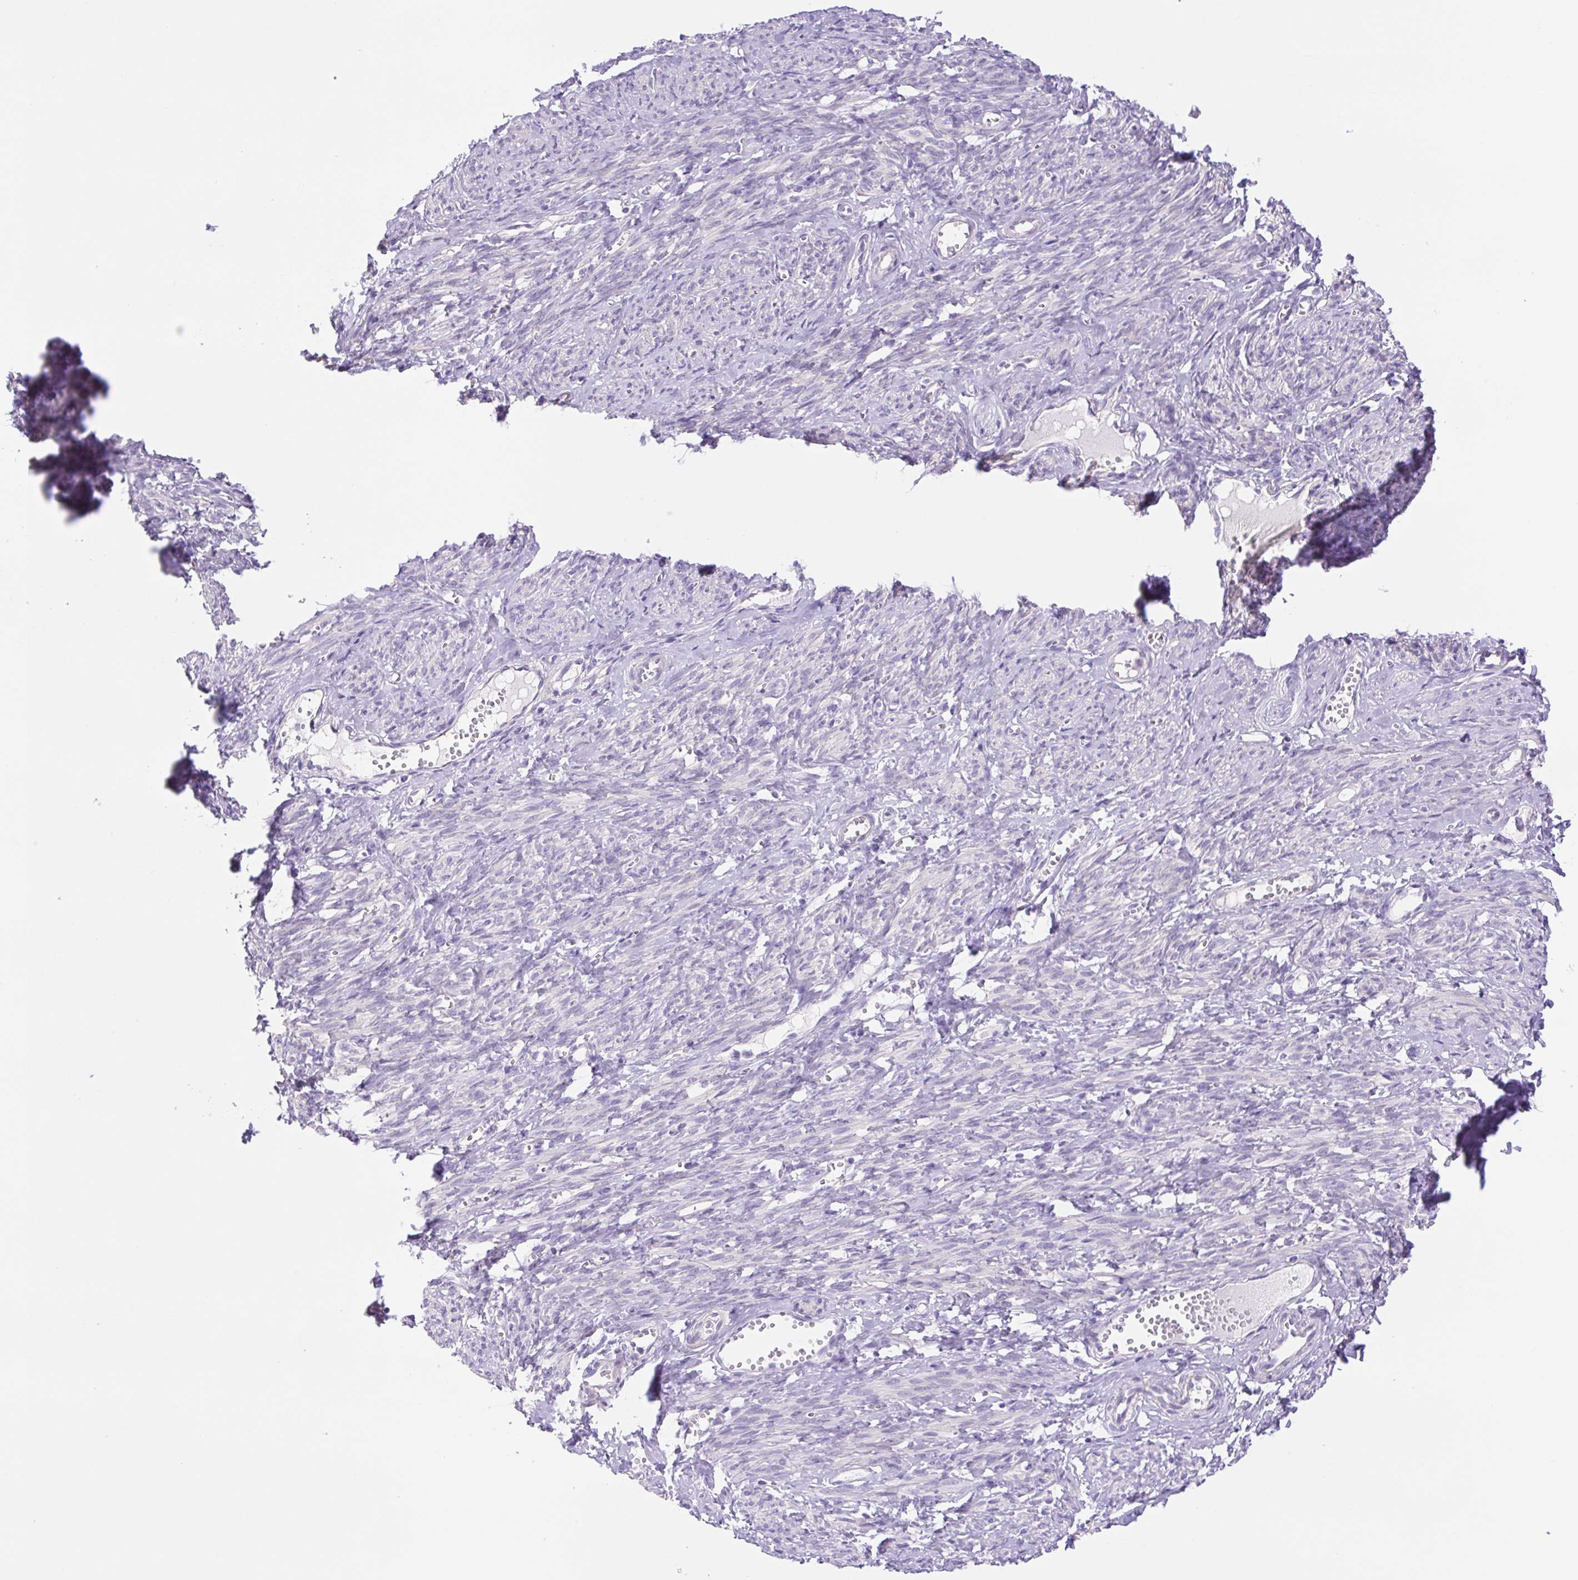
{"staining": {"intensity": "negative", "quantity": "none", "location": "none"}, "tissue": "smooth muscle", "cell_type": "Smooth muscle cells", "image_type": "normal", "snomed": [{"axis": "morphology", "description": "Normal tissue, NOS"}, {"axis": "topography", "description": "Smooth muscle"}], "caption": "Human smooth muscle stained for a protein using IHC exhibits no positivity in smooth muscle cells.", "gene": "CDSN", "patient": {"sex": "female", "age": 65}}